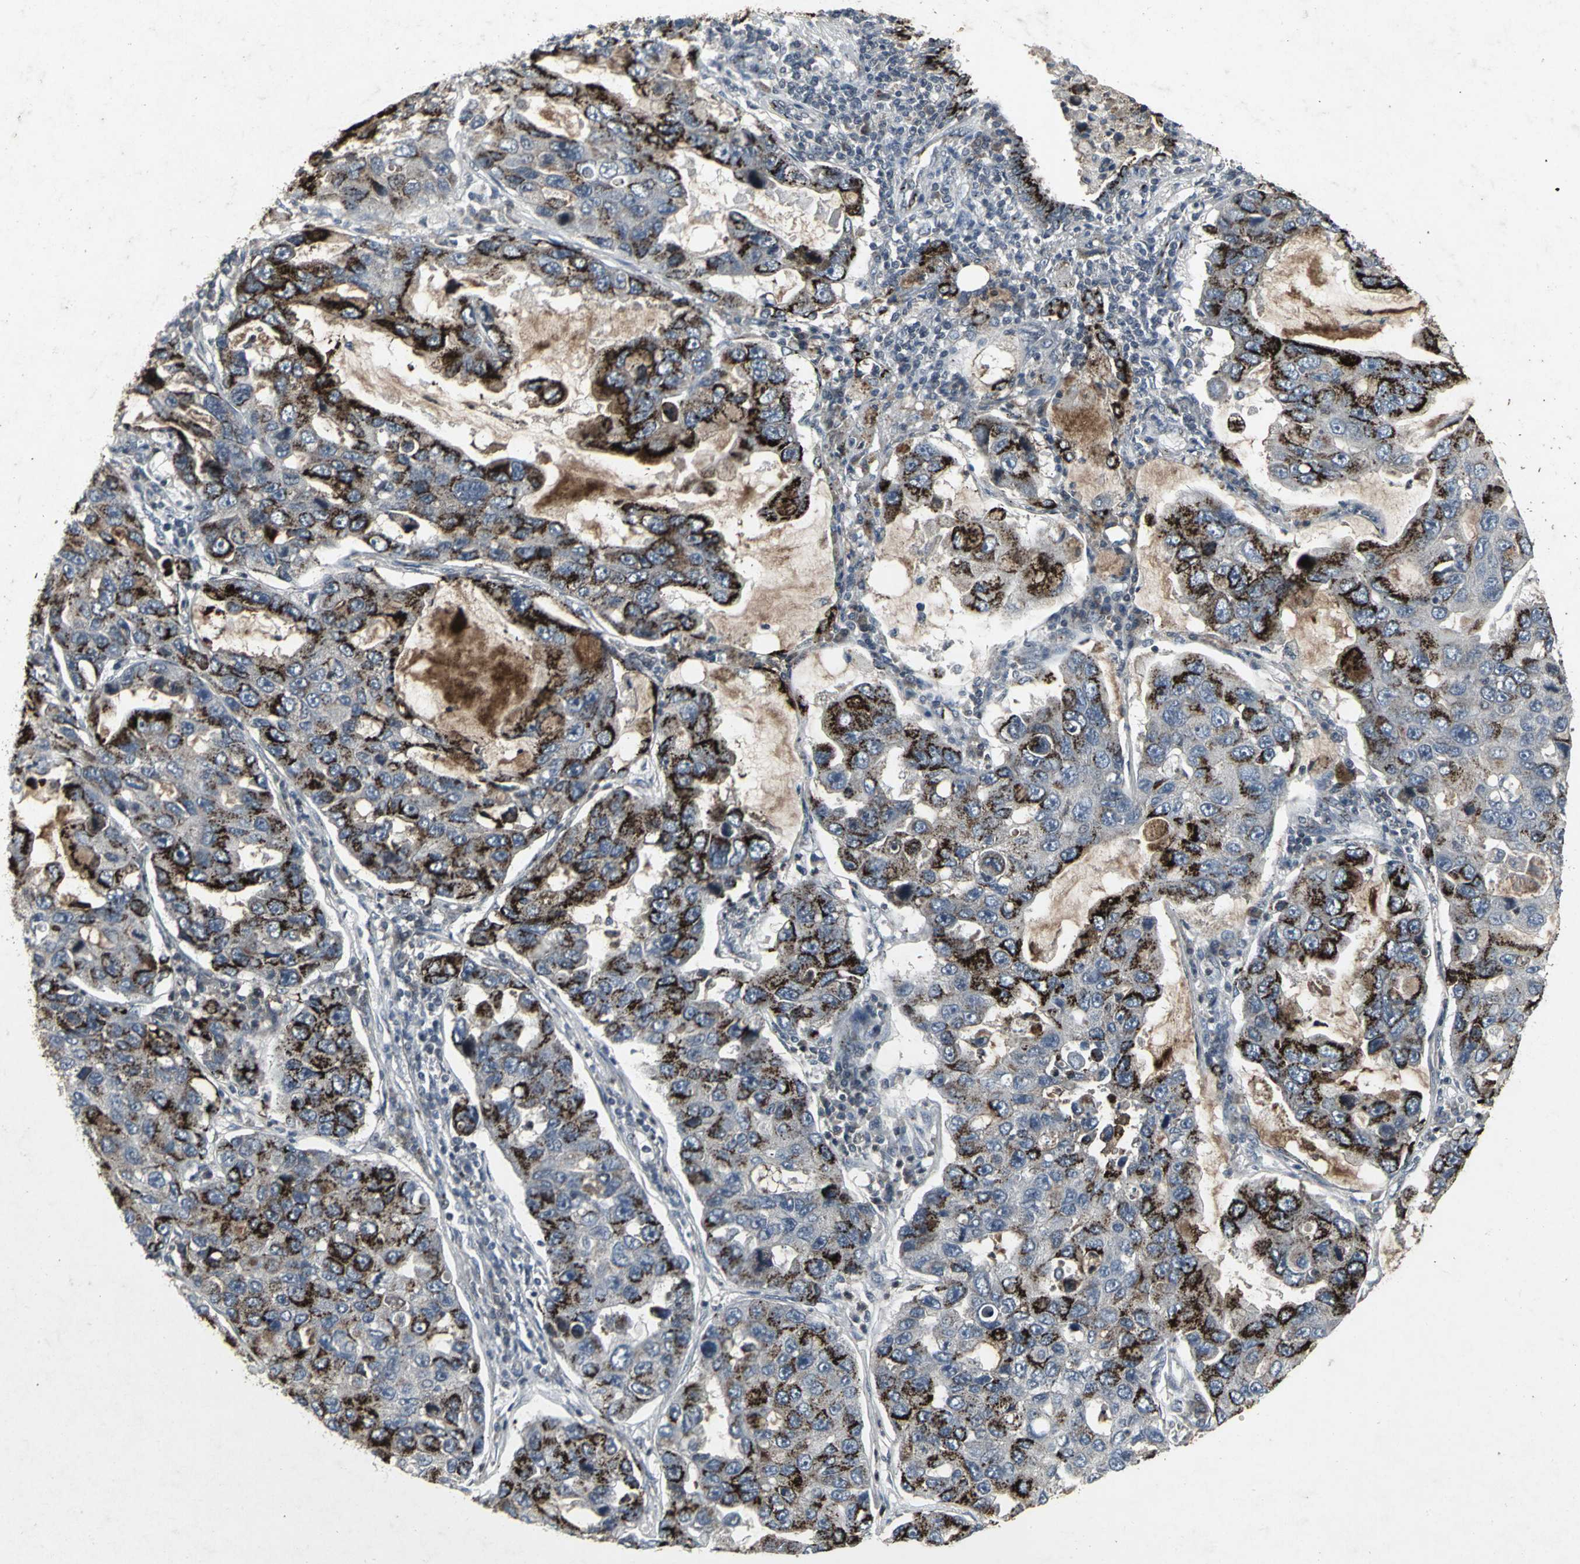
{"staining": {"intensity": "strong", "quantity": "25%-75%", "location": "cytoplasmic/membranous"}, "tissue": "lung cancer", "cell_type": "Tumor cells", "image_type": "cancer", "snomed": [{"axis": "morphology", "description": "Adenocarcinoma, NOS"}, {"axis": "topography", "description": "Lung"}], "caption": "Immunohistochemical staining of human lung cancer reveals high levels of strong cytoplasmic/membranous protein expression in approximately 25%-75% of tumor cells. The protein of interest is stained brown, and the nuclei are stained in blue (DAB IHC with brightfield microscopy, high magnification).", "gene": "BMP4", "patient": {"sex": "male", "age": 64}}